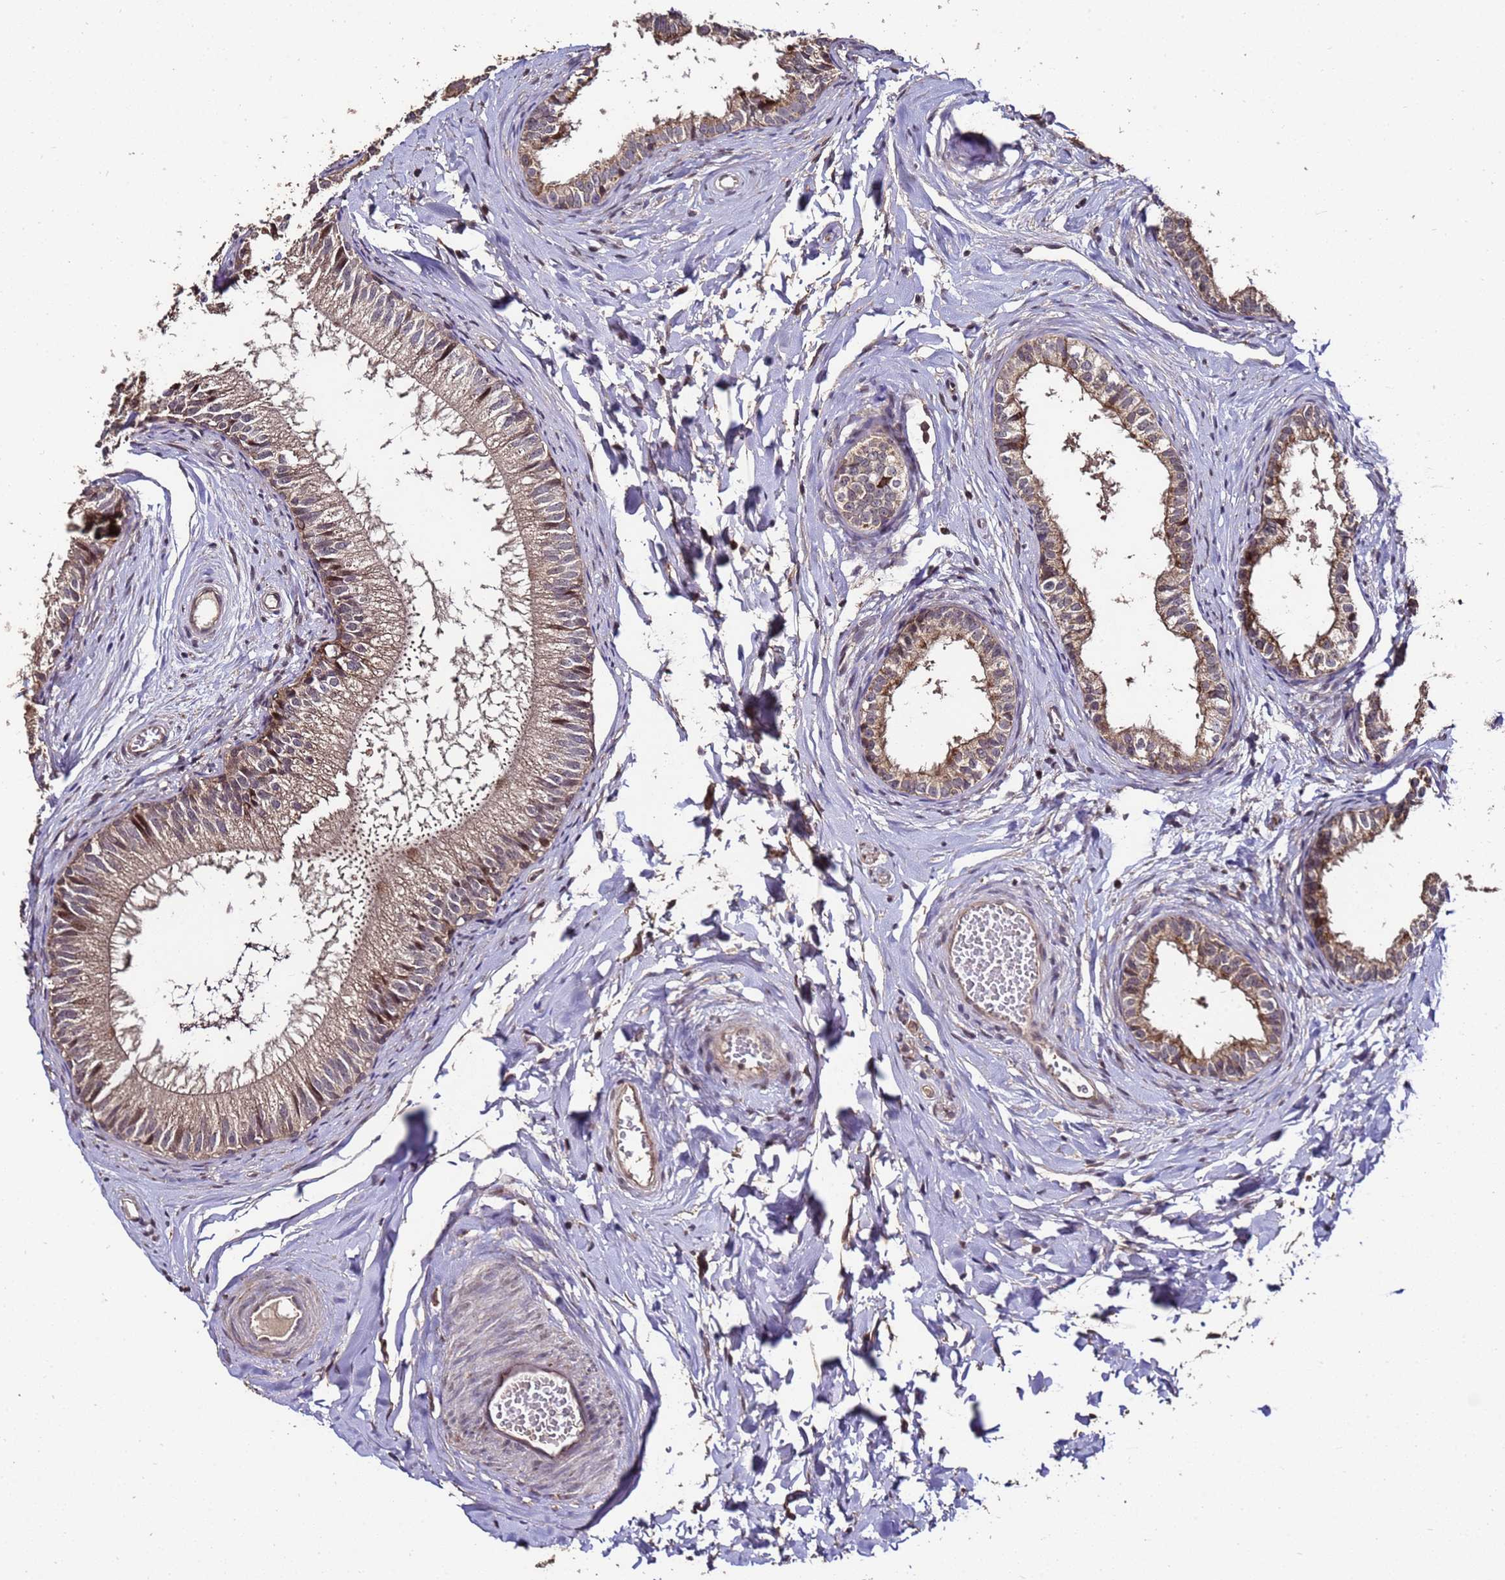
{"staining": {"intensity": "moderate", "quantity": "25%-75%", "location": "cytoplasmic/membranous"}, "tissue": "epididymis", "cell_type": "Glandular cells", "image_type": "normal", "snomed": [{"axis": "morphology", "description": "Normal tissue, NOS"}, {"axis": "topography", "description": "Epididymis"}], "caption": "Glandular cells demonstrate medium levels of moderate cytoplasmic/membranous staining in approximately 25%-75% of cells in unremarkable human epididymis. (DAB (3,3'-diaminobenzidine) IHC with brightfield microscopy, high magnification).", "gene": "PRODH", "patient": {"sex": "male", "age": 34}}